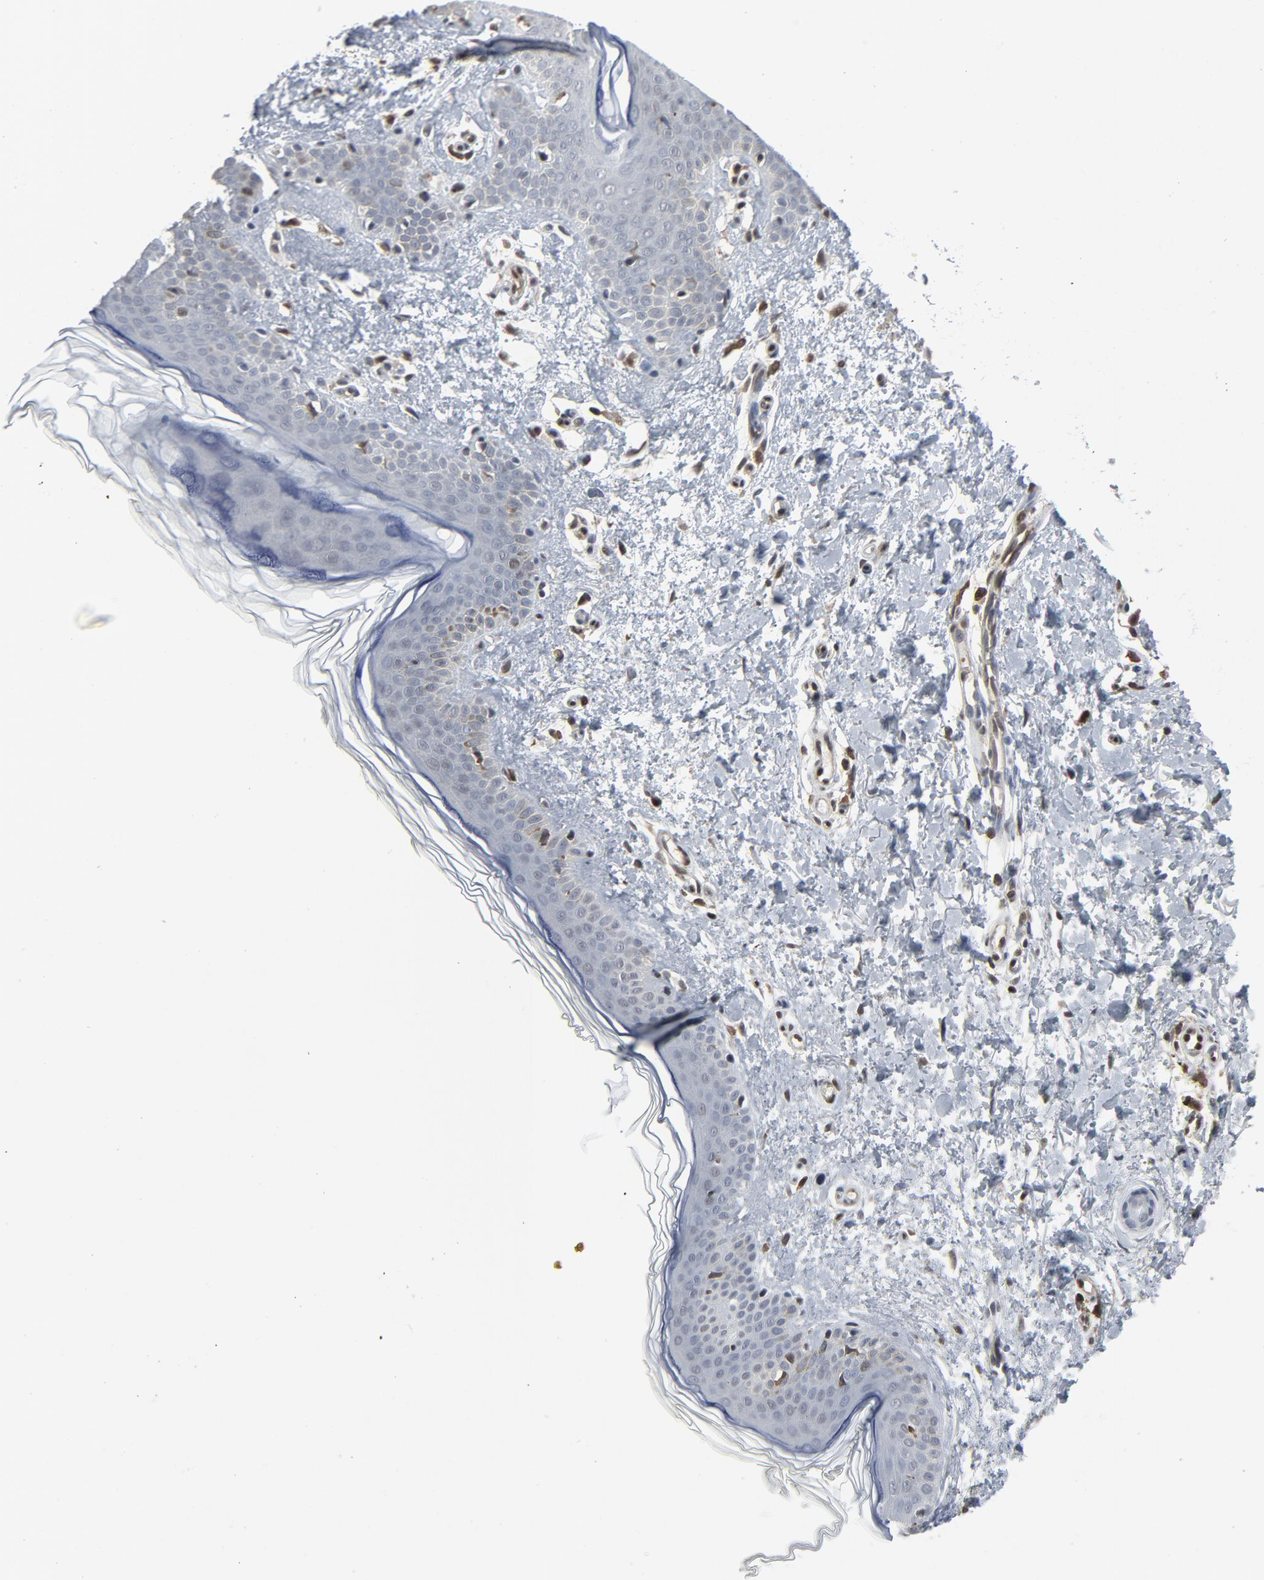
{"staining": {"intensity": "moderate", "quantity": ">75%", "location": "cytoplasmic/membranous"}, "tissue": "skin", "cell_type": "Fibroblasts", "image_type": "normal", "snomed": [{"axis": "morphology", "description": "Normal tissue, NOS"}, {"axis": "topography", "description": "Skin"}], "caption": "Immunohistochemical staining of benign human skin reveals moderate cytoplasmic/membranous protein expression in approximately >75% of fibroblasts.", "gene": "STAT5A", "patient": {"sex": "female", "age": 56}}